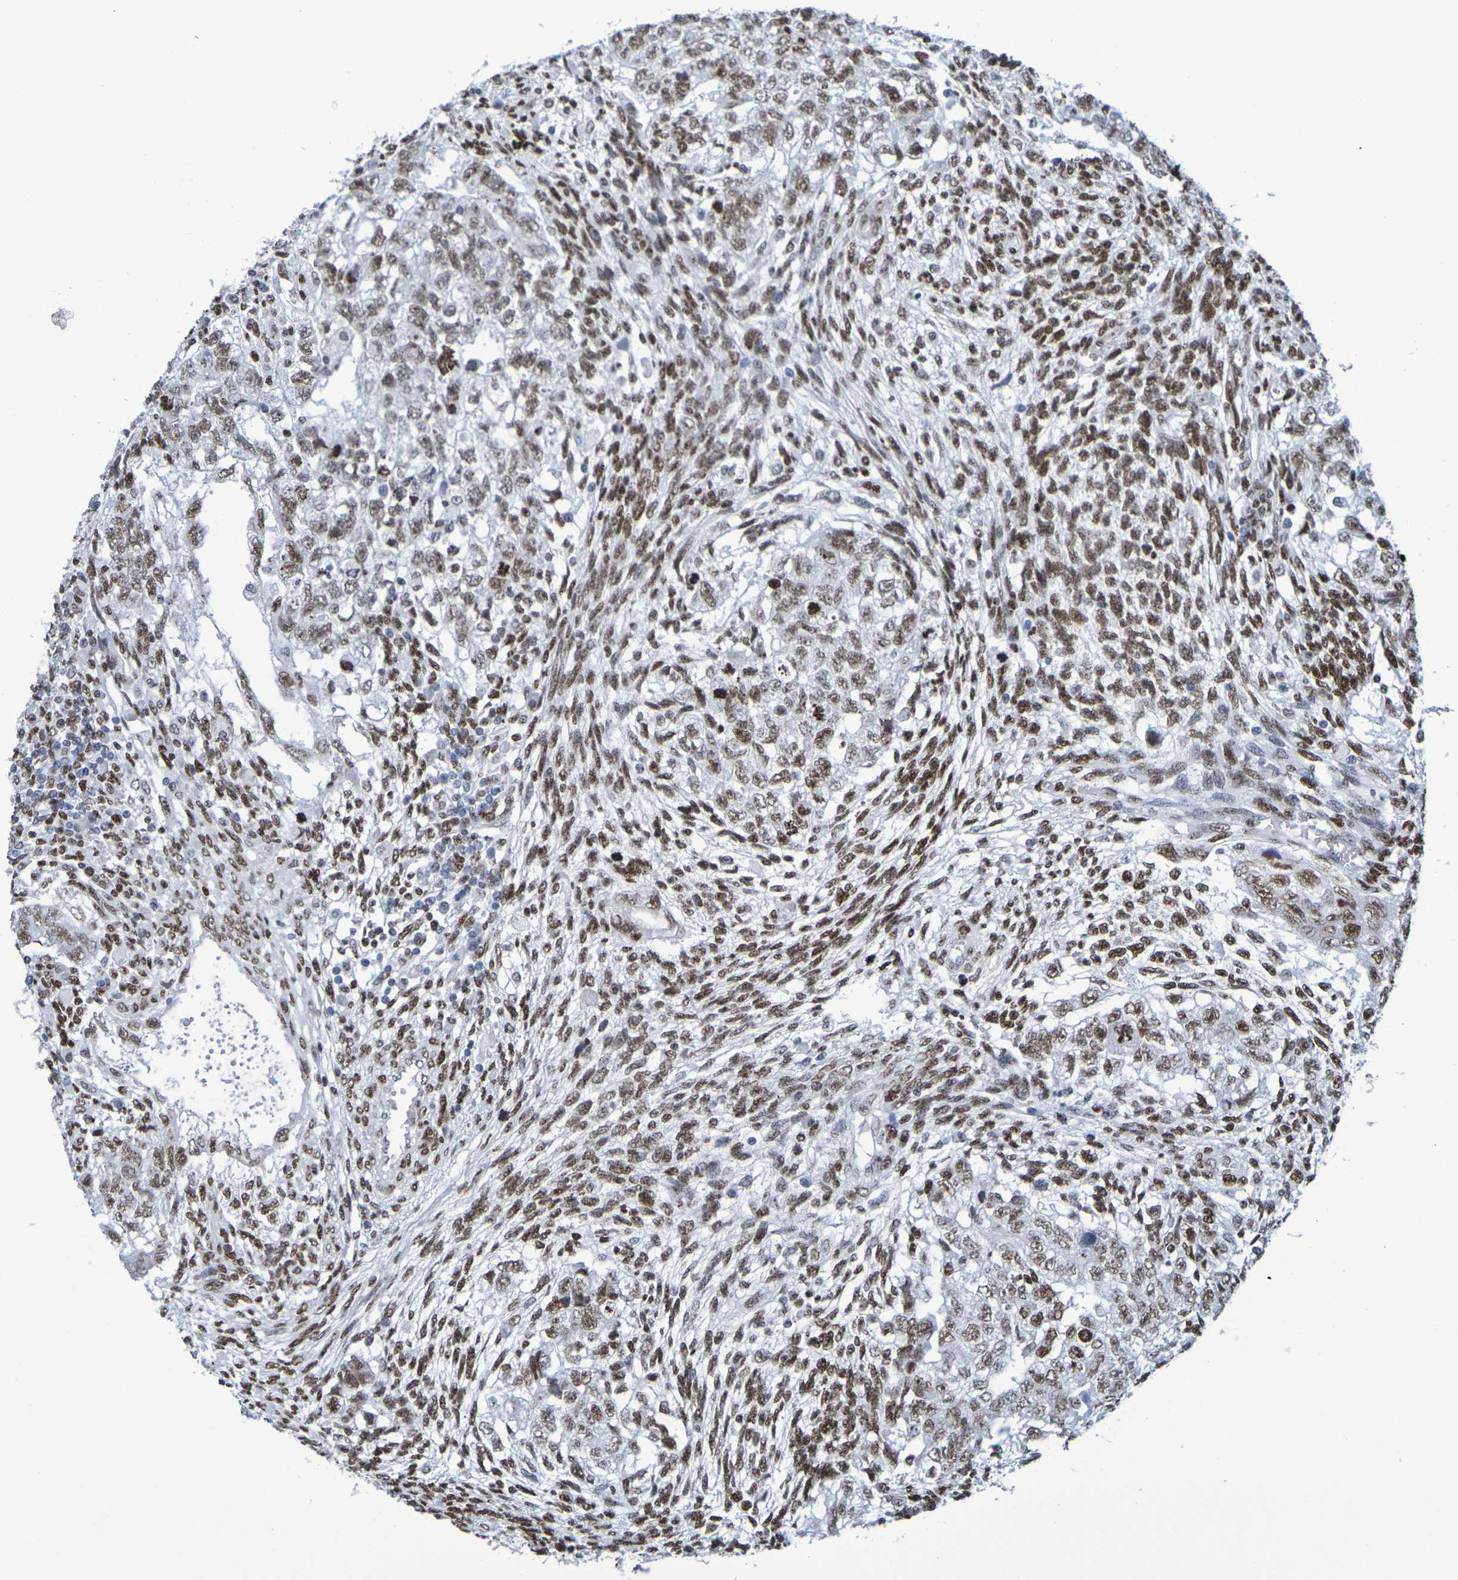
{"staining": {"intensity": "moderate", "quantity": ">75%", "location": "nuclear"}, "tissue": "testis cancer", "cell_type": "Tumor cells", "image_type": "cancer", "snomed": [{"axis": "morphology", "description": "Normal tissue, NOS"}, {"axis": "morphology", "description": "Carcinoma, Embryonal, NOS"}, {"axis": "topography", "description": "Testis"}], "caption": "Immunohistochemical staining of embryonal carcinoma (testis) displays medium levels of moderate nuclear staining in about >75% of tumor cells.", "gene": "H1-5", "patient": {"sex": "male", "age": 36}}